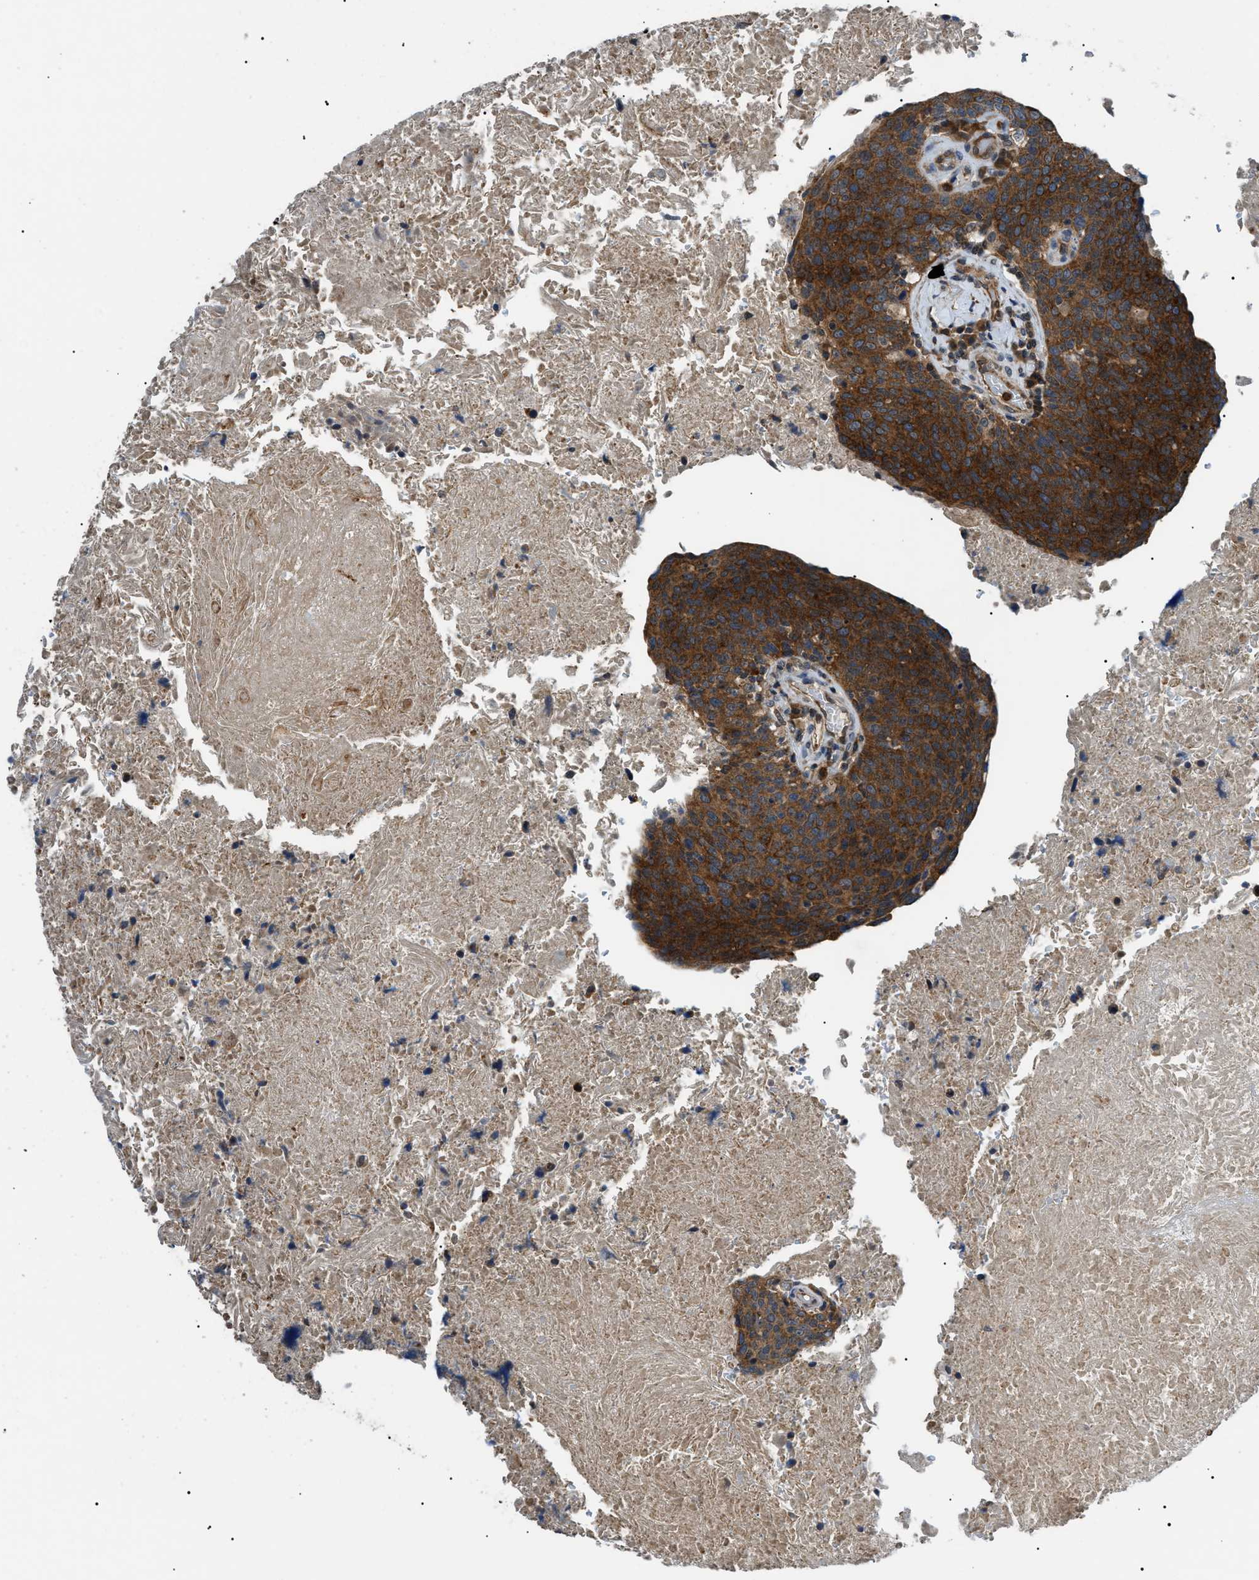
{"staining": {"intensity": "strong", "quantity": ">75%", "location": "cytoplasmic/membranous"}, "tissue": "head and neck cancer", "cell_type": "Tumor cells", "image_type": "cancer", "snomed": [{"axis": "morphology", "description": "Squamous cell carcinoma, NOS"}, {"axis": "morphology", "description": "Squamous cell carcinoma, metastatic, NOS"}, {"axis": "topography", "description": "Lymph node"}, {"axis": "topography", "description": "Head-Neck"}], "caption": "A histopathology image showing strong cytoplasmic/membranous positivity in about >75% of tumor cells in head and neck cancer, as visualized by brown immunohistochemical staining.", "gene": "SRPK1", "patient": {"sex": "male", "age": 62}}